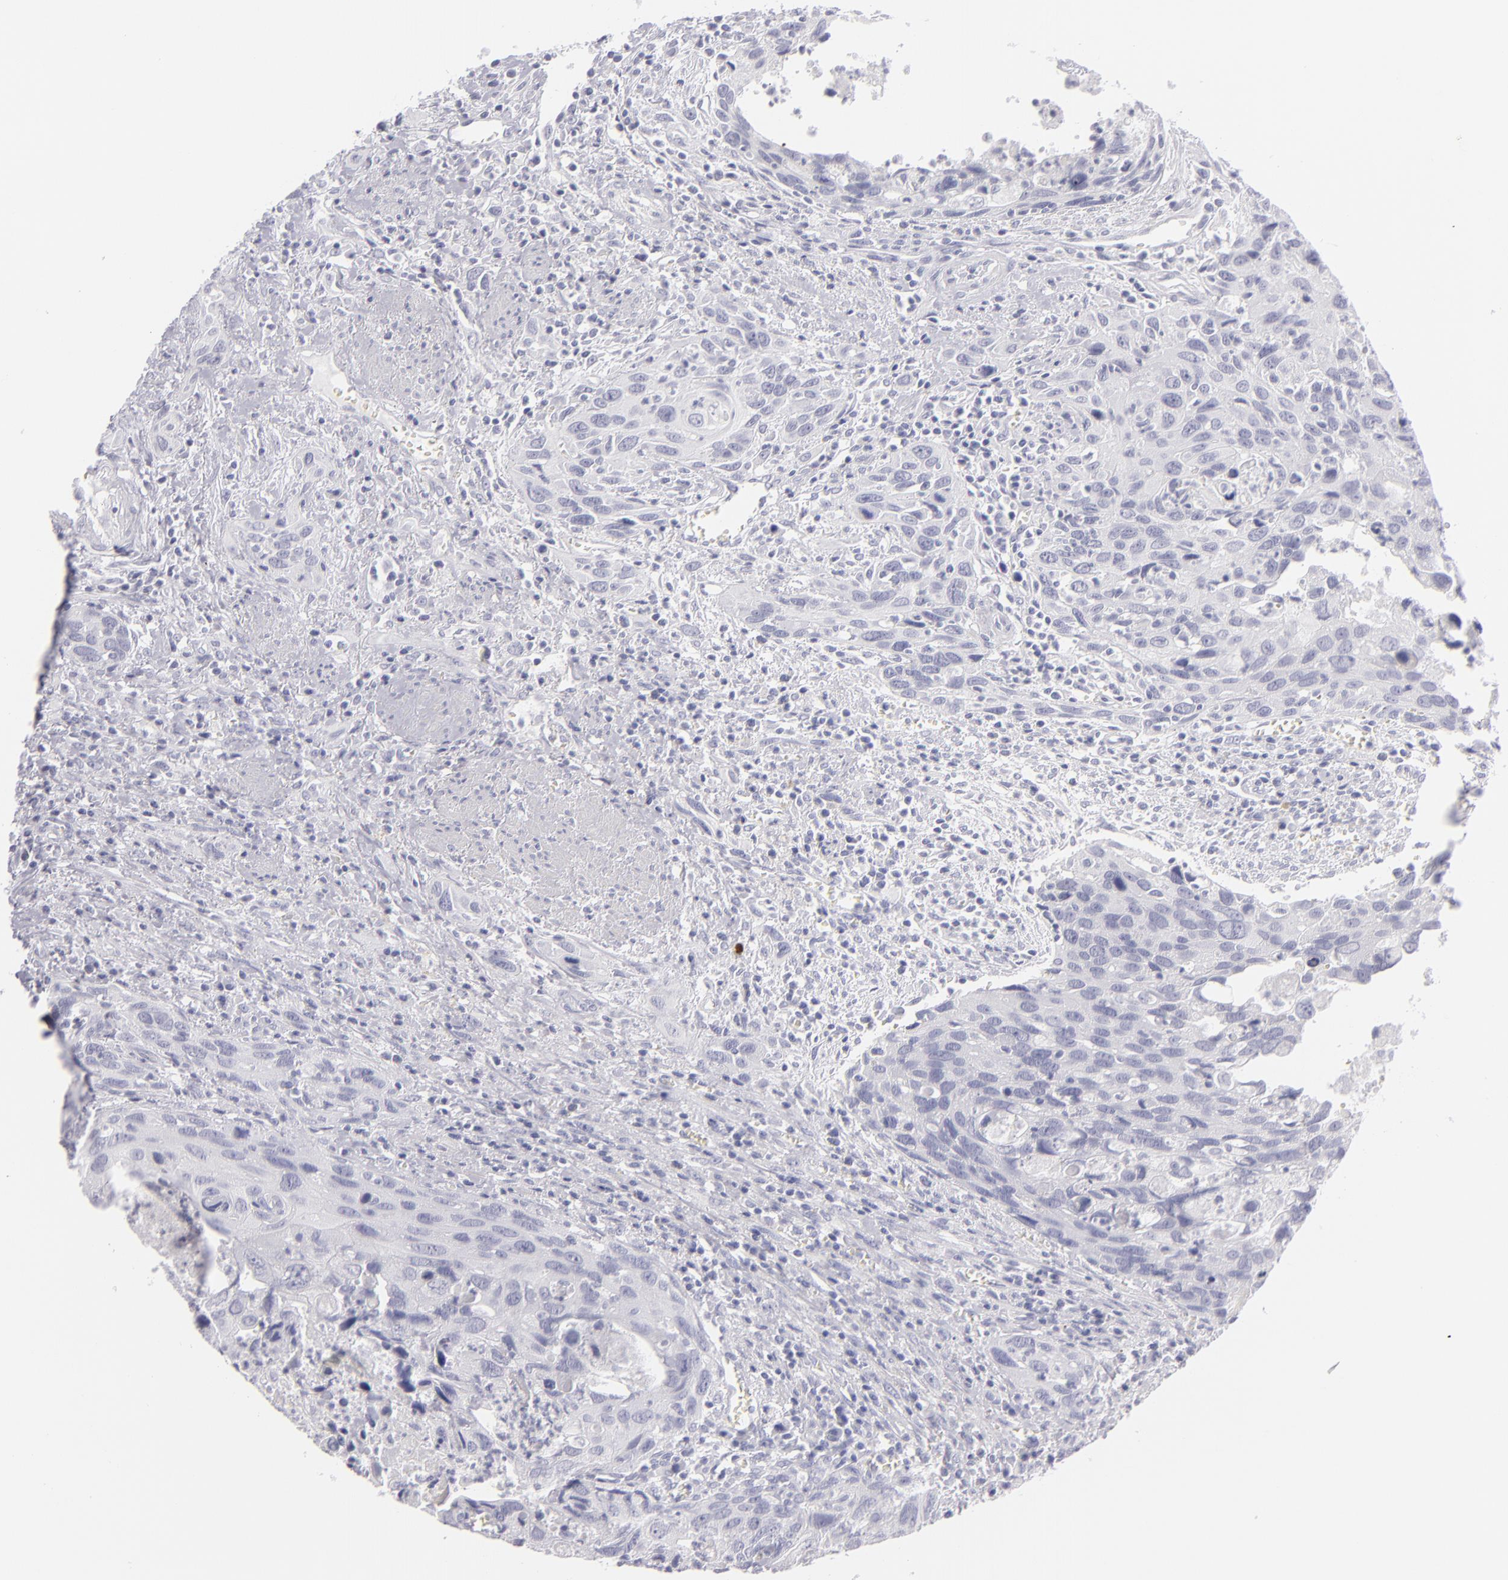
{"staining": {"intensity": "negative", "quantity": "none", "location": "none"}, "tissue": "urothelial cancer", "cell_type": "Tumor cells", "image_type": "cancer", "snomed": [{"axis": "morphology", "description": "Urothelial carcinoma, High grade"}, {"axis": "topography", "description": "Urinary bladder"}], "caption": "Immunohistochemistry micrograph of neoplastic tissue: urothelial carcinoma (high-grade) stained with DAB displays no significant protein expression in tumor cells.", "gene": "VIL1", "patient": {"sex": "male", "age": 71}}